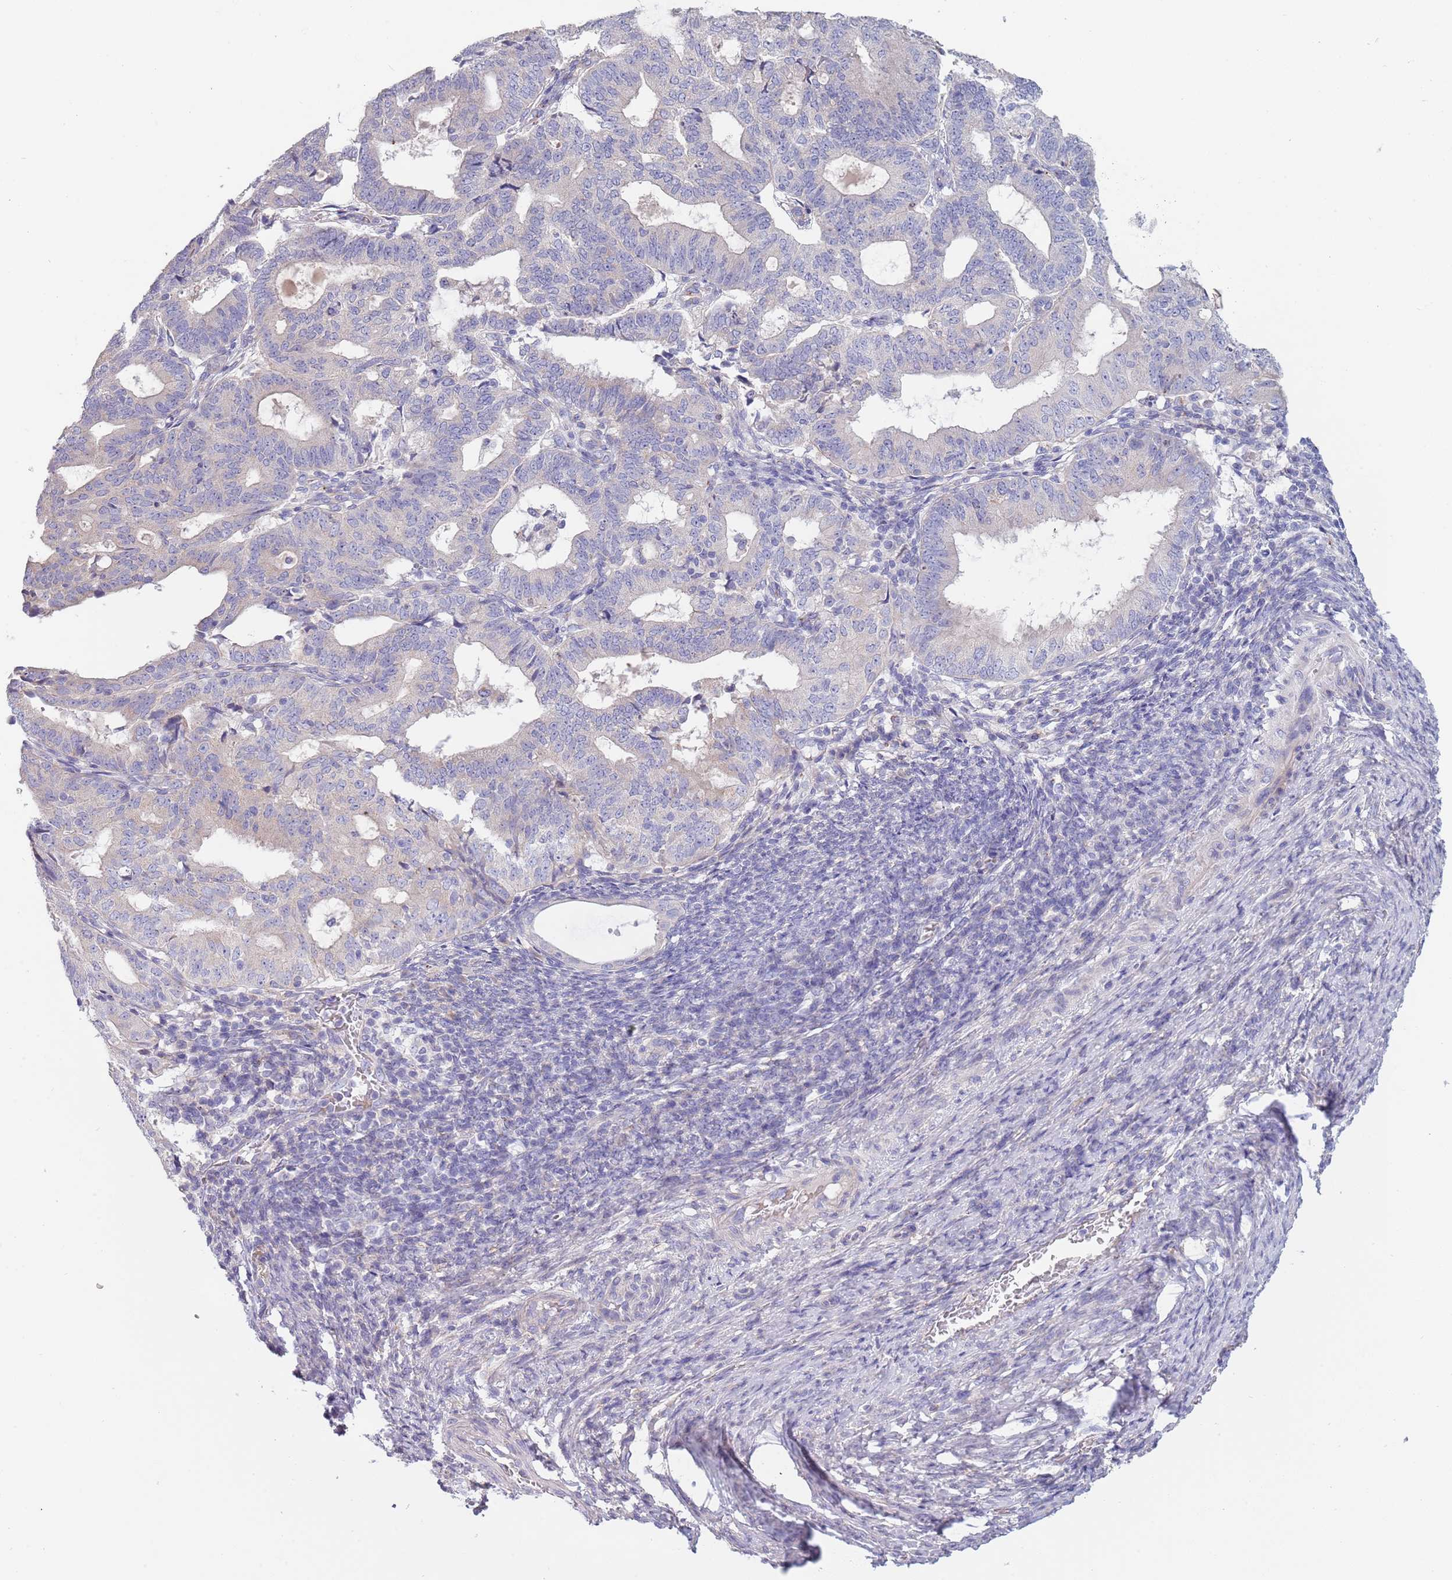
{"staining": {"intensity": "negative", "quantity": "none", "location": "none"}, "tissue": "endometrial cancer", "cell_type": "Tumor cells", "image_type": "cancer", "snomed": [{"axis": "morphology", "description": "Adenocarcinoma, NOS"}, {"axis": "topography", "description": "Endometrium"}], "caption": "Tumor cells are negative for protein expression in human endometrial cancer (adenocarcinoma).", "gene": "MAN1C1", "patient": {"sex": "female", "age": 70}}